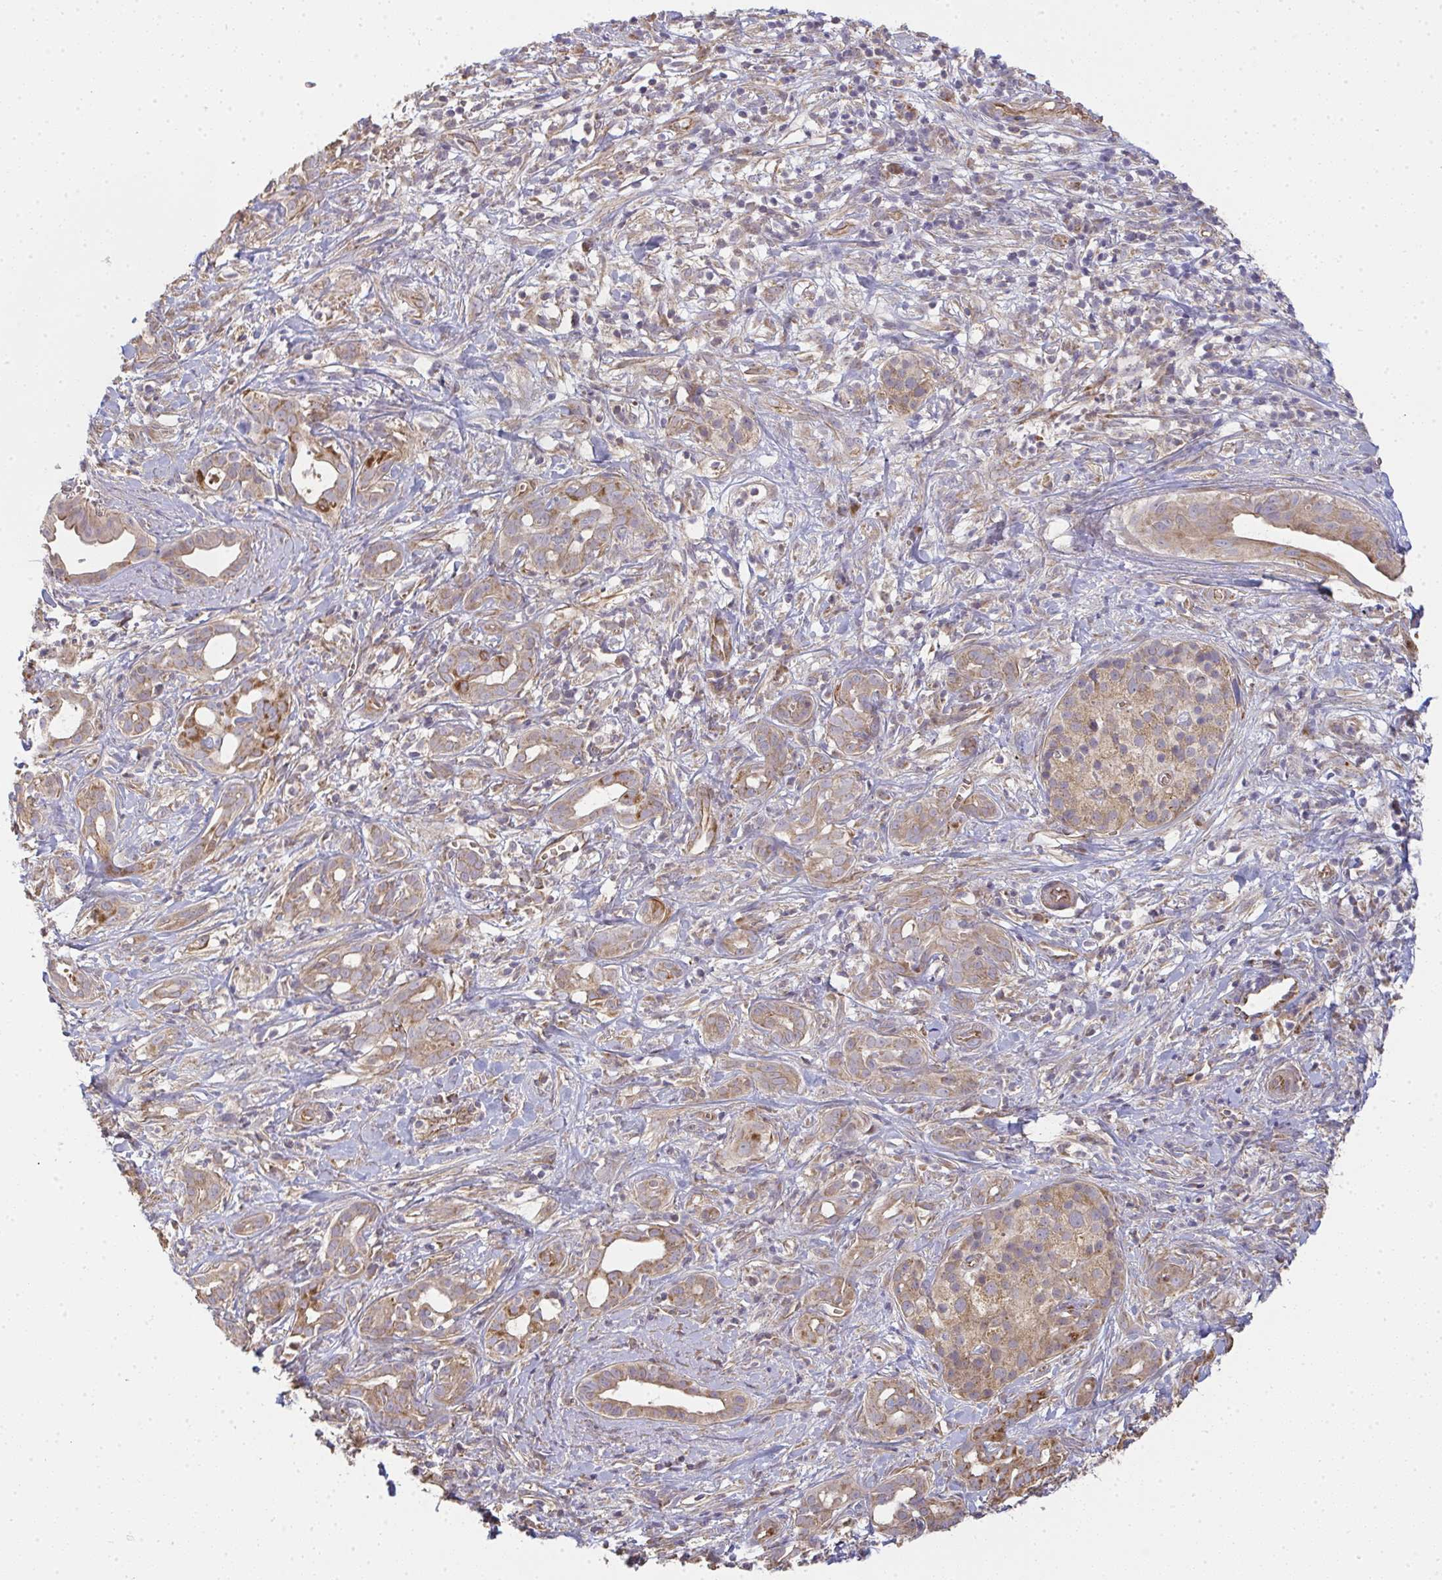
{"staining": {"intensity": "weak", "quantity": ">75%", "location": "cytoplasmic/membranous"}, "tissue": "pancreatic cancer", "cell_type": "Tumor cells", "image_type": "cancer", "snomed": [{"axis": "morphology", "description": "Adenocarcinoma, NOS"}, {"axis": "topography", "description": "Pancreas"}], "caption": "Protein analysis of adenocarcinoma (pancreatic) tissue exhibits weak cytoplasmic/membranous positivity in approximately >75% of tumor cells.", "gene": "B4GALT6", "patient": {"sex": "male", "age": 61}}